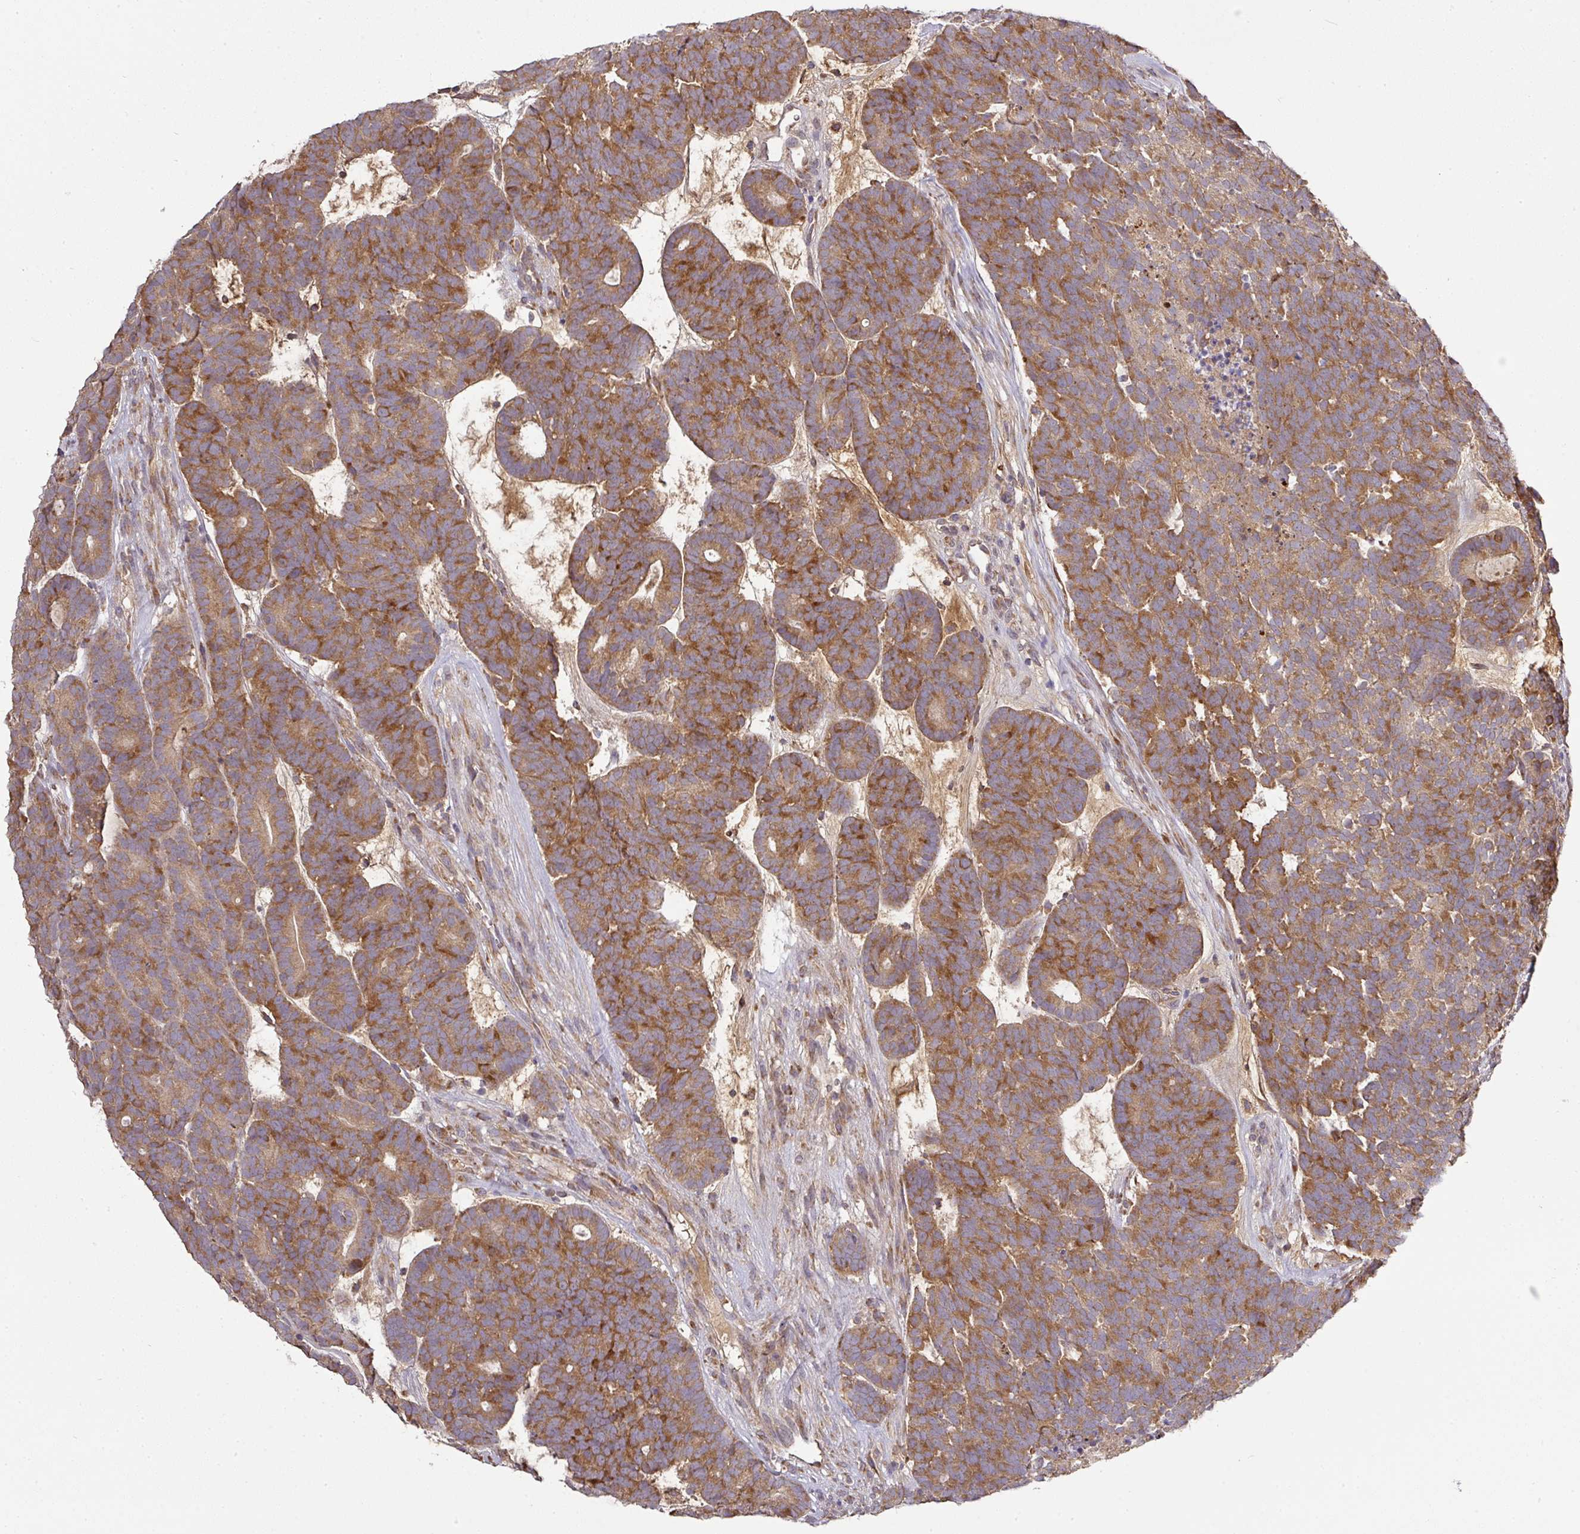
{"staining": {"intensity": "moderate", "quantity": ">75%", "location": "cytoplasmic/membranous"}, "tissue": "head and neck cancer", "cell_type": "Tumor cells", "image_type": "cancer", "snomed": [{"axis": "morphology", "description": "Adenocarcinoma, NOS"}, {"axis": "topography", "description": "Head-Neck"}], "caption": "Immunohistochemistry (IHC) (DAB) staining of head and neck cancer reveals moderate cytoplasmic/membranous protein positivity in about >75% of tumor cells. The staining was performed using DAB to visualize the protein expression in brown, while the nuclei were stained in blue with hematoxylin (Magnification: 20x).", "gene": "GALP", "patient": {"sex": "female", "age": 81}}